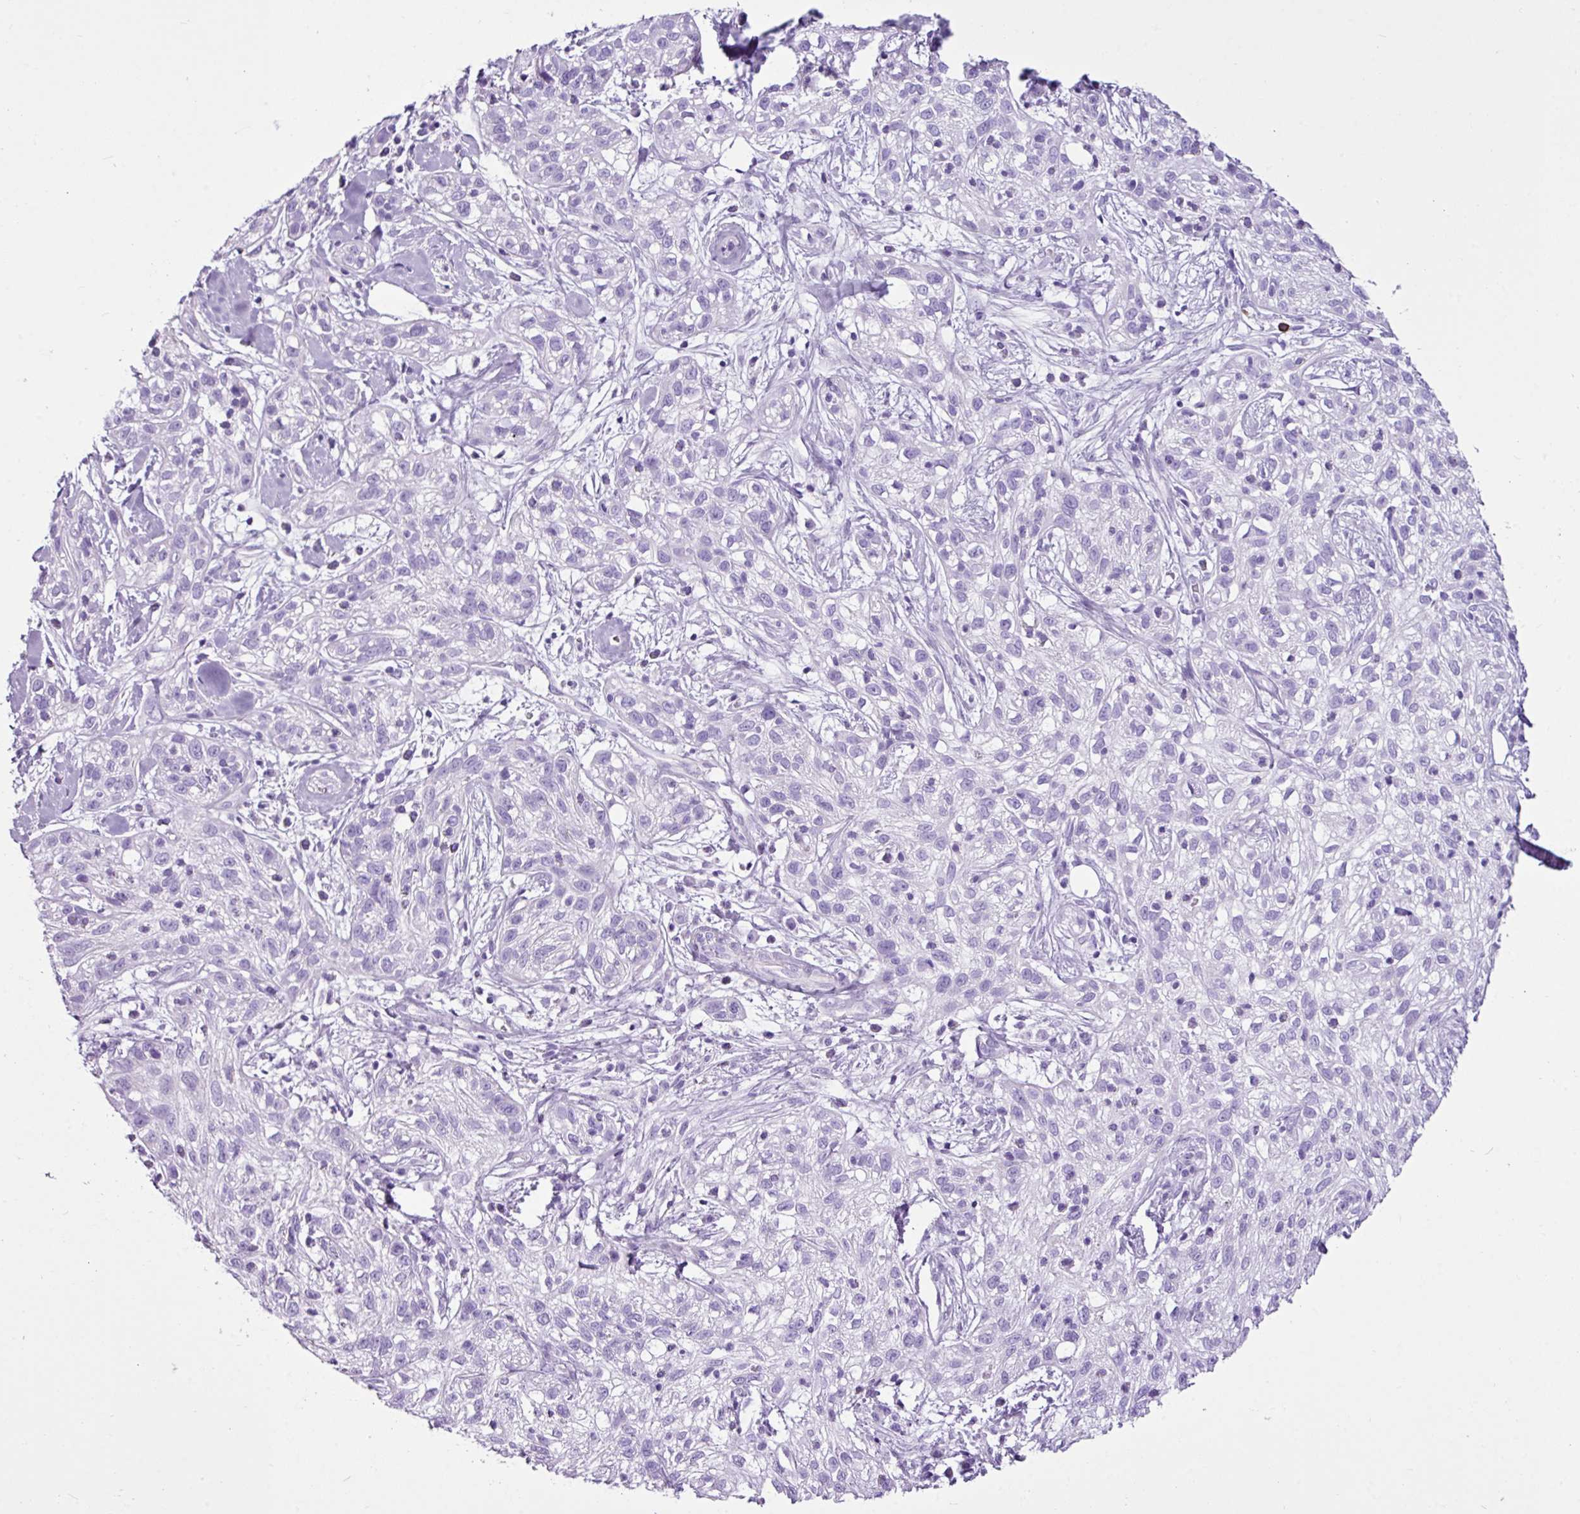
{"staining": {"intensity": "negative", "quantity": "none", "location": "none"}, "tissue": "skin cancer", "cell_type": "Tumor cells", "image_type": "cancer", "snomed": [{"axis": "morphology", "description": "Squamous cell carcinoma, NOS"}, {"axis": "topography", "description": "Skin"}], "caption": "This is an IHC image of skin cancer. There is no staining in tumor cells.", "gene": "LILRB4", "patient": {"sex": "male", "age": 82}}